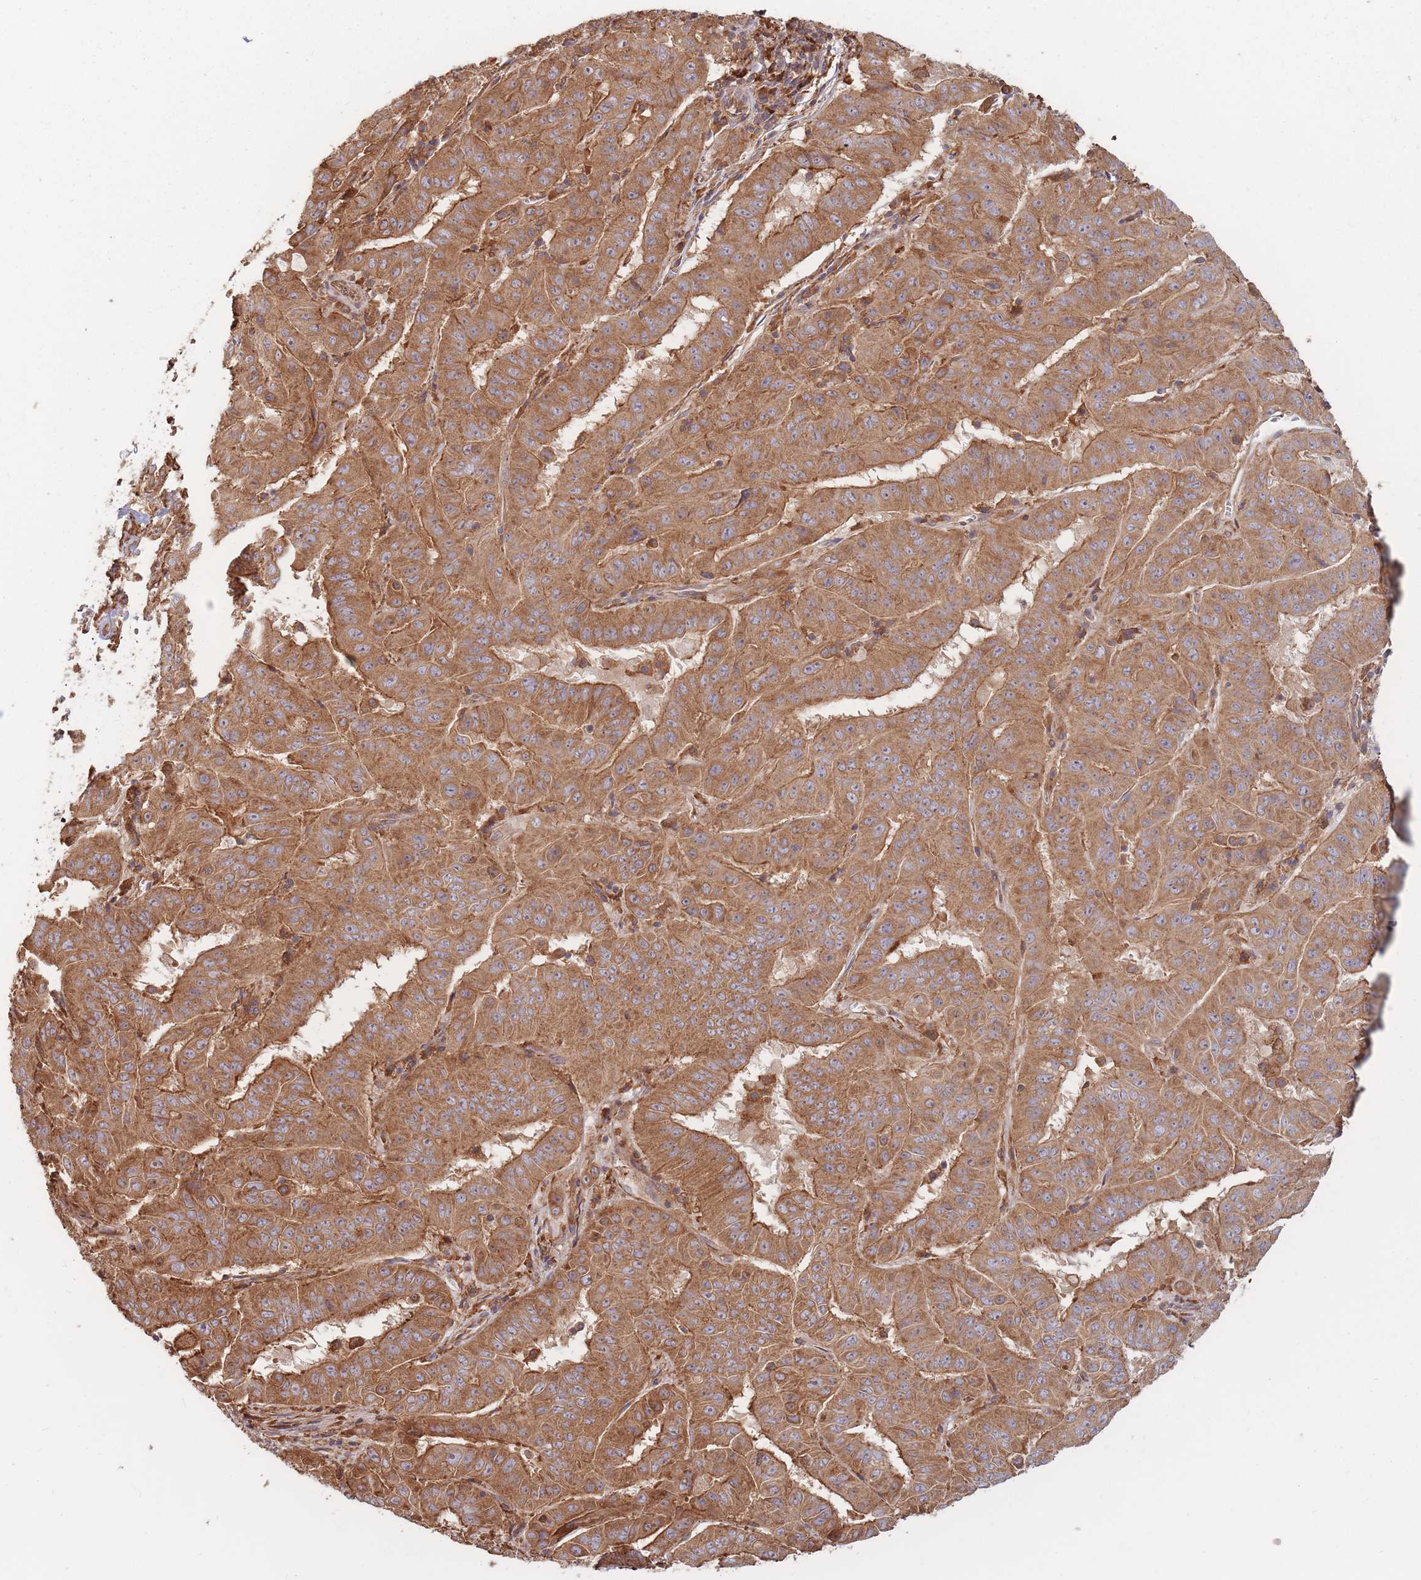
{"staining": {"intensity": "moderate", "quantity": ">75%", "location": "cytoplasmic/membranous"}, "tissue": "pancreatic cancer", "cell_type": "Tumor cells", "image_type": "cancer", "snomed": [{"axis": "morphology", "description": "Adenocarcinoma, NOS"}, {"axis": "topography", "description": "Pancreas"}], "caption": "DAB (3,3'-diaminobenzidine) immunohistochemical staining of human pancreatic cancer reveals moderate cytoplasmic/membranous protein positivity in approximately >75% of tumor cells.", "gene": "RASSF2", "patient": {"sex": "male", "age": 63}}